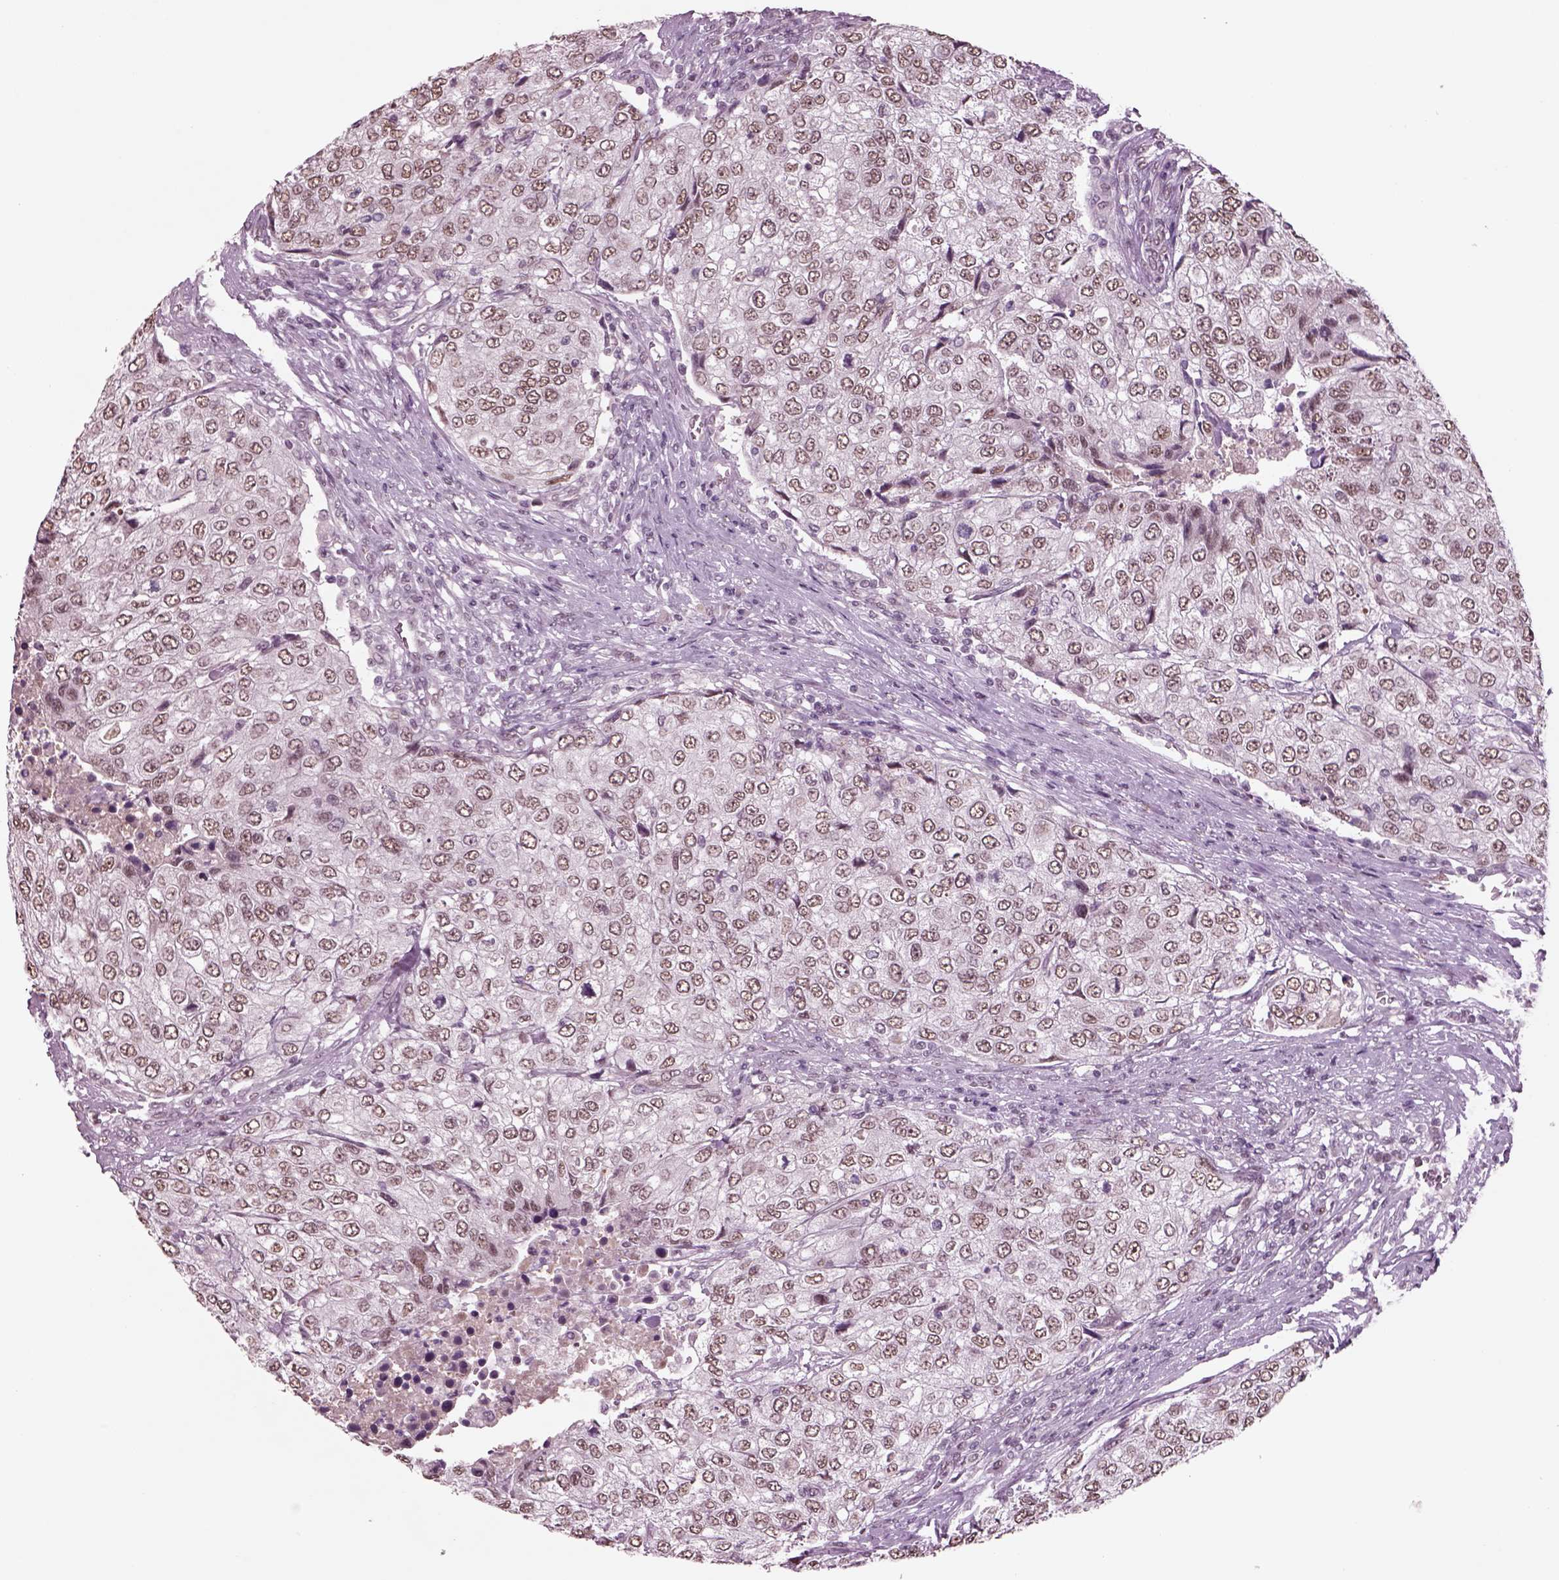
{"staining": {"intensity": "moderate", "quantity": "25%-75%", "location": "cytoplasmic/membranous,nuclear"}, "tissue": "urothelial cancer", "cell_type": "Tumor cells", "image_type": "cancer", "snomed": [{"axis": "morphology", "description": "Urothelial carcinoma, High grade"}, {"axis": "topography", "description": "Urinary bladder"}], "caption": "A micrograph of urothelial cancer stained for a protein demonstrates moderate cytoplasmic/membranous and nuclear brown staining in tumor cells.", "gene": "SEPHS1", "patient": {"sex": "female", "age": 78}}